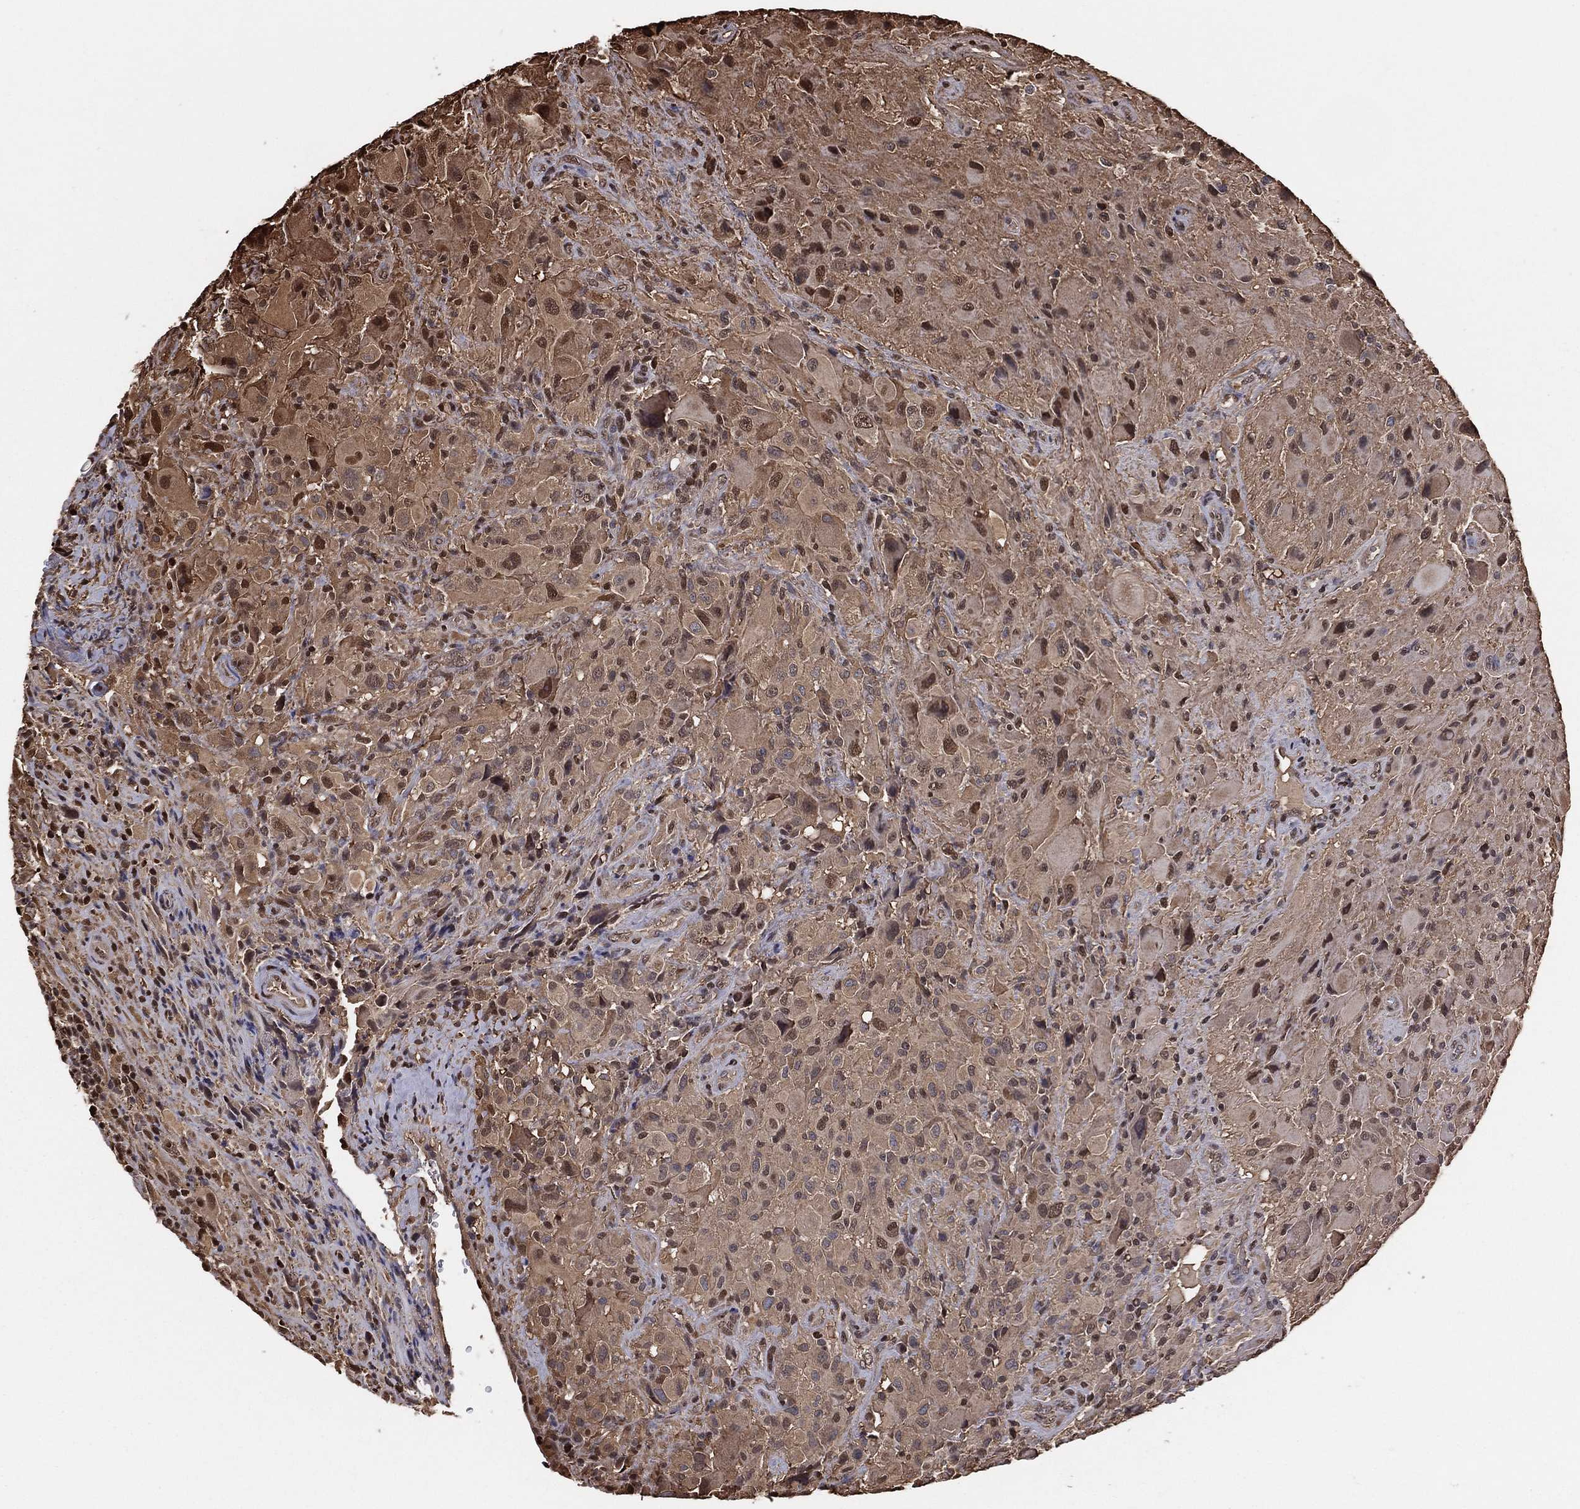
{"staining": {"intensity": "moderate", "quantity": "25%-75%", "location": "cytoplasmic/membranous,nuclear"}, "tissue": "glioma", "cell_type": "Tumor cells", "image_type": "cancer", "snomed": [{"axis": "morphology", "description": "Glioma, malignant, High grade"}, {"axis": "topography", "description": "Cerebral cortex"}], "caption": "Malignant glioma (high-grade) was stained to show a protein in brown. There is medium levels of moderate cytoplasmic/membranous and nuclear expression in about 25%-75% of tumor cells.", "gene": "GAPDH", "patient": {"sex": "male", "age": 35}}